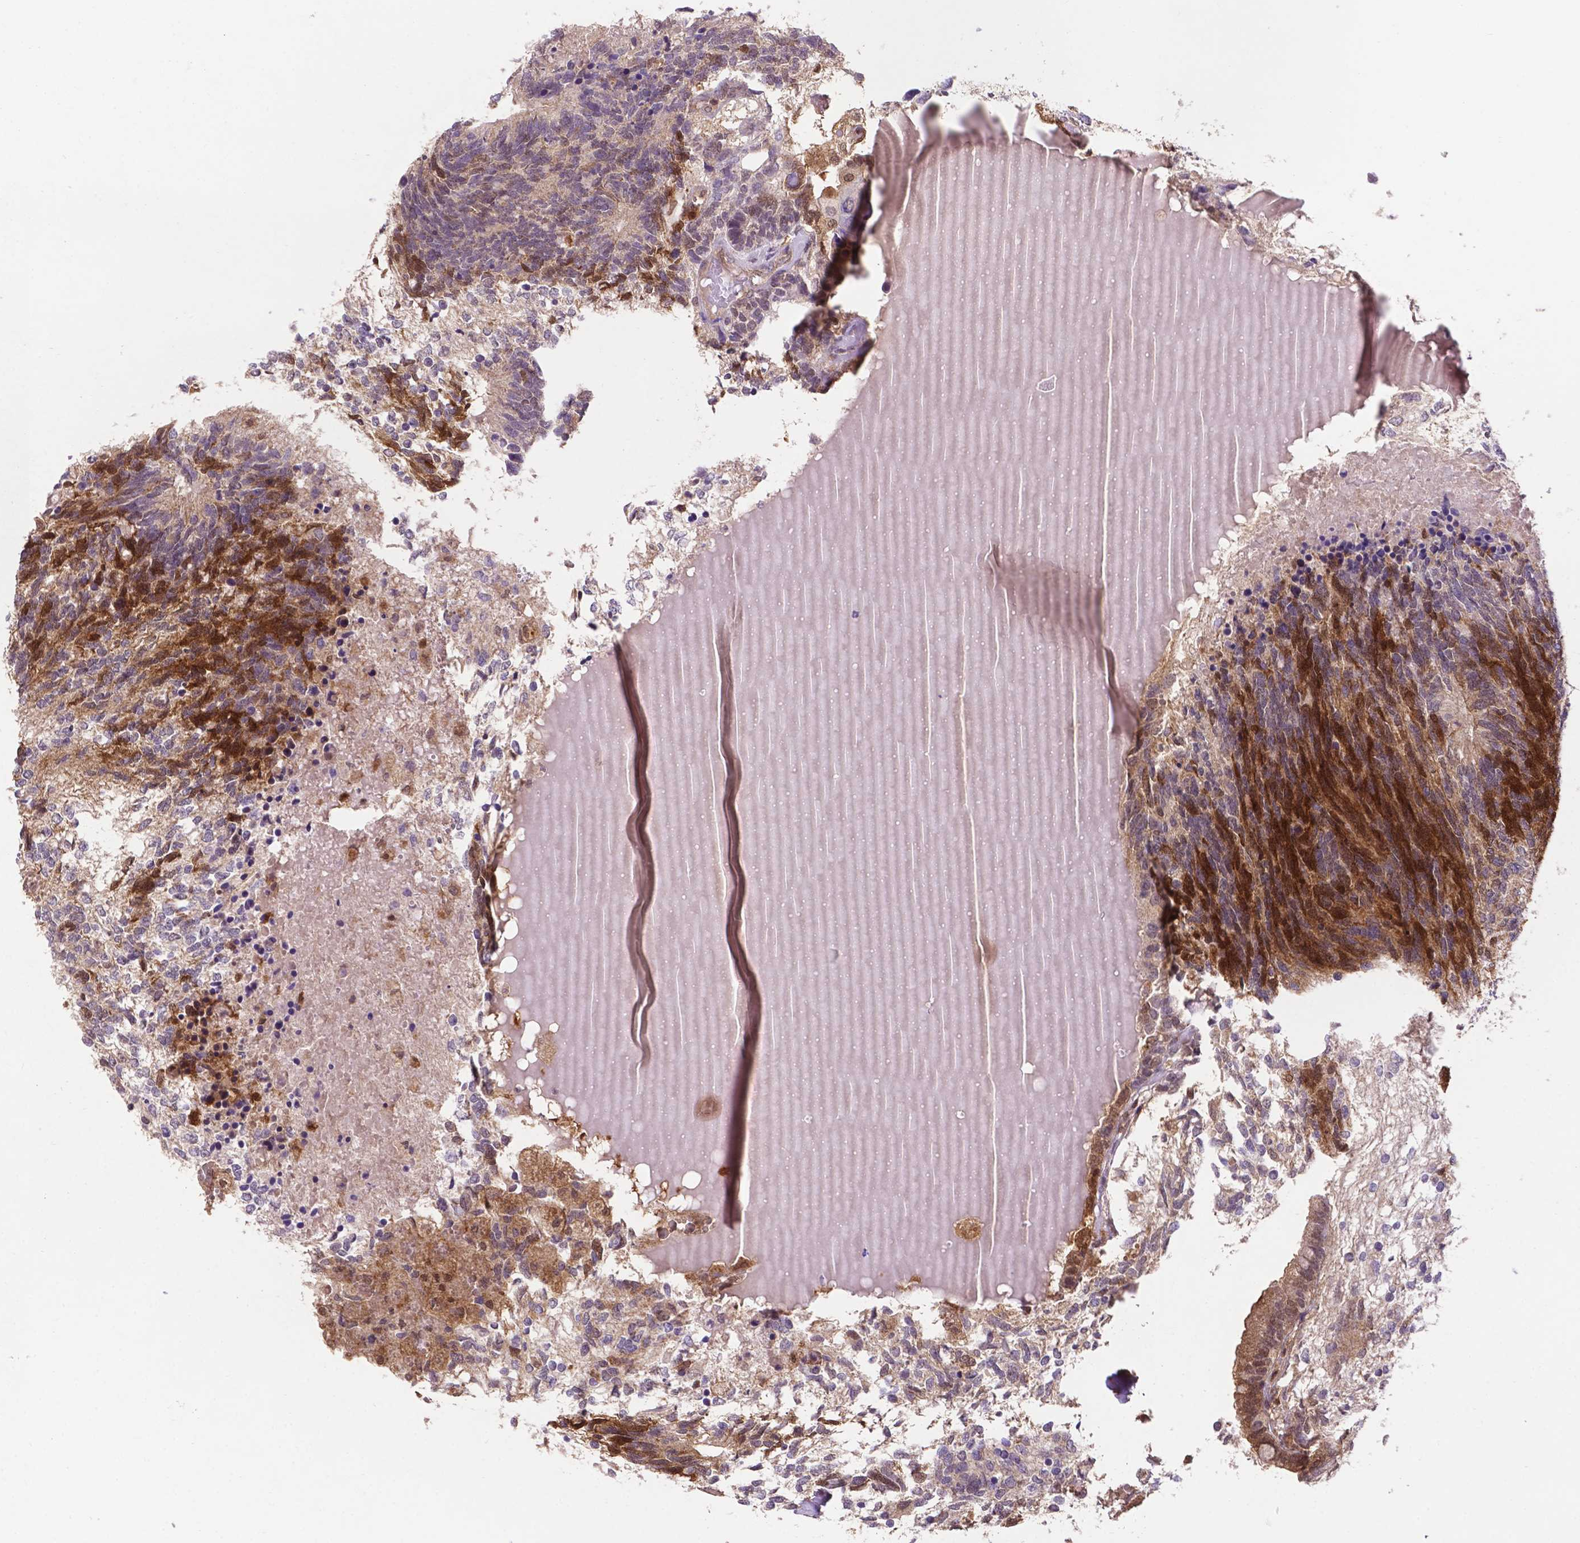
{"staining": {"intensity": "moderate", "quantity": "25%-75%", "location": "cytoplasmic/membranous,nuclear"}, "tissue": "testis cancer", "cell_type": "Tumor cells", "image_type": "cancer", "snomed": [{"axis": "morphology", "description": "Seminoma, NOS"}, {"axis": "morphology", "description": "Carcinoma, Embryonal, NOS"}, {"axis": "topography", "description": "Testis"}], "caption": "Moderate cytoplasmic/membranous and nuclear positivity is identified in about 25%-75% of tumor cells in testis embryonal carcinoma.", "gene": "UBE2L6", "patient": {"sex": "male", "age": 41}}